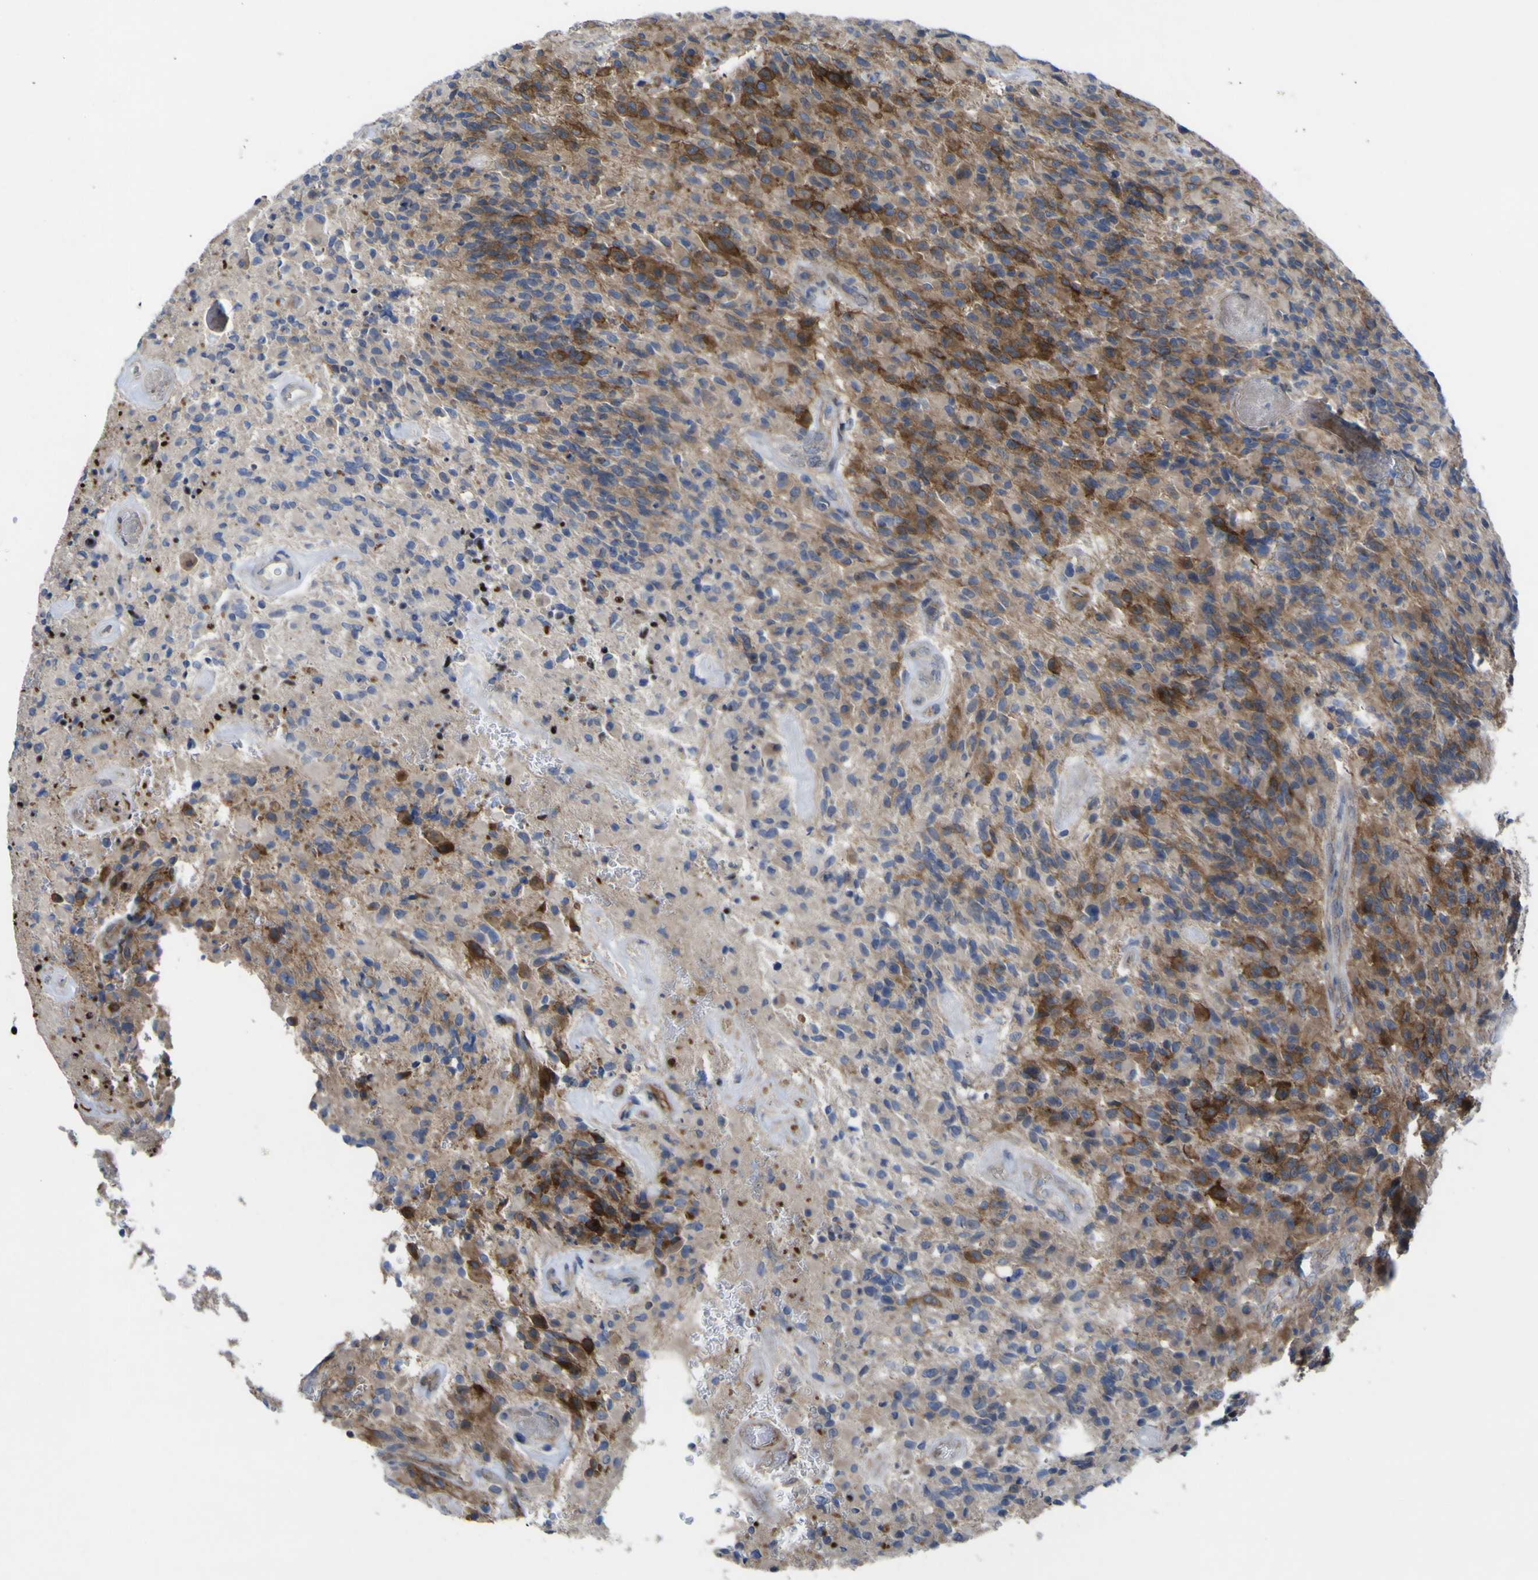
{"staining": {"intensity": "strong", "quantity": "25%-75%", "location": "cytoplasmic/membranous"}, "tissue": "glioma", "cell_type": "Tumor cells", "image_type": "cancer", "snomed": [{"axis": "morphology", "description": "Glioma, malignant, High grade"}, {"axis": "topography", "description": "Brain"}], "caption": "Immunohistochemistry (IHC) photomicrograph of neoplastic tissue: glioma stained using immunohistochemistry shows high levels of strong protein expression localized specifically in the cytoplasmic/membranous of tumor cells, appearing as a cytoplasmic/membranous brown color.", "gene": "NAV1", "patient": {"sex": "male", "age": 71}}